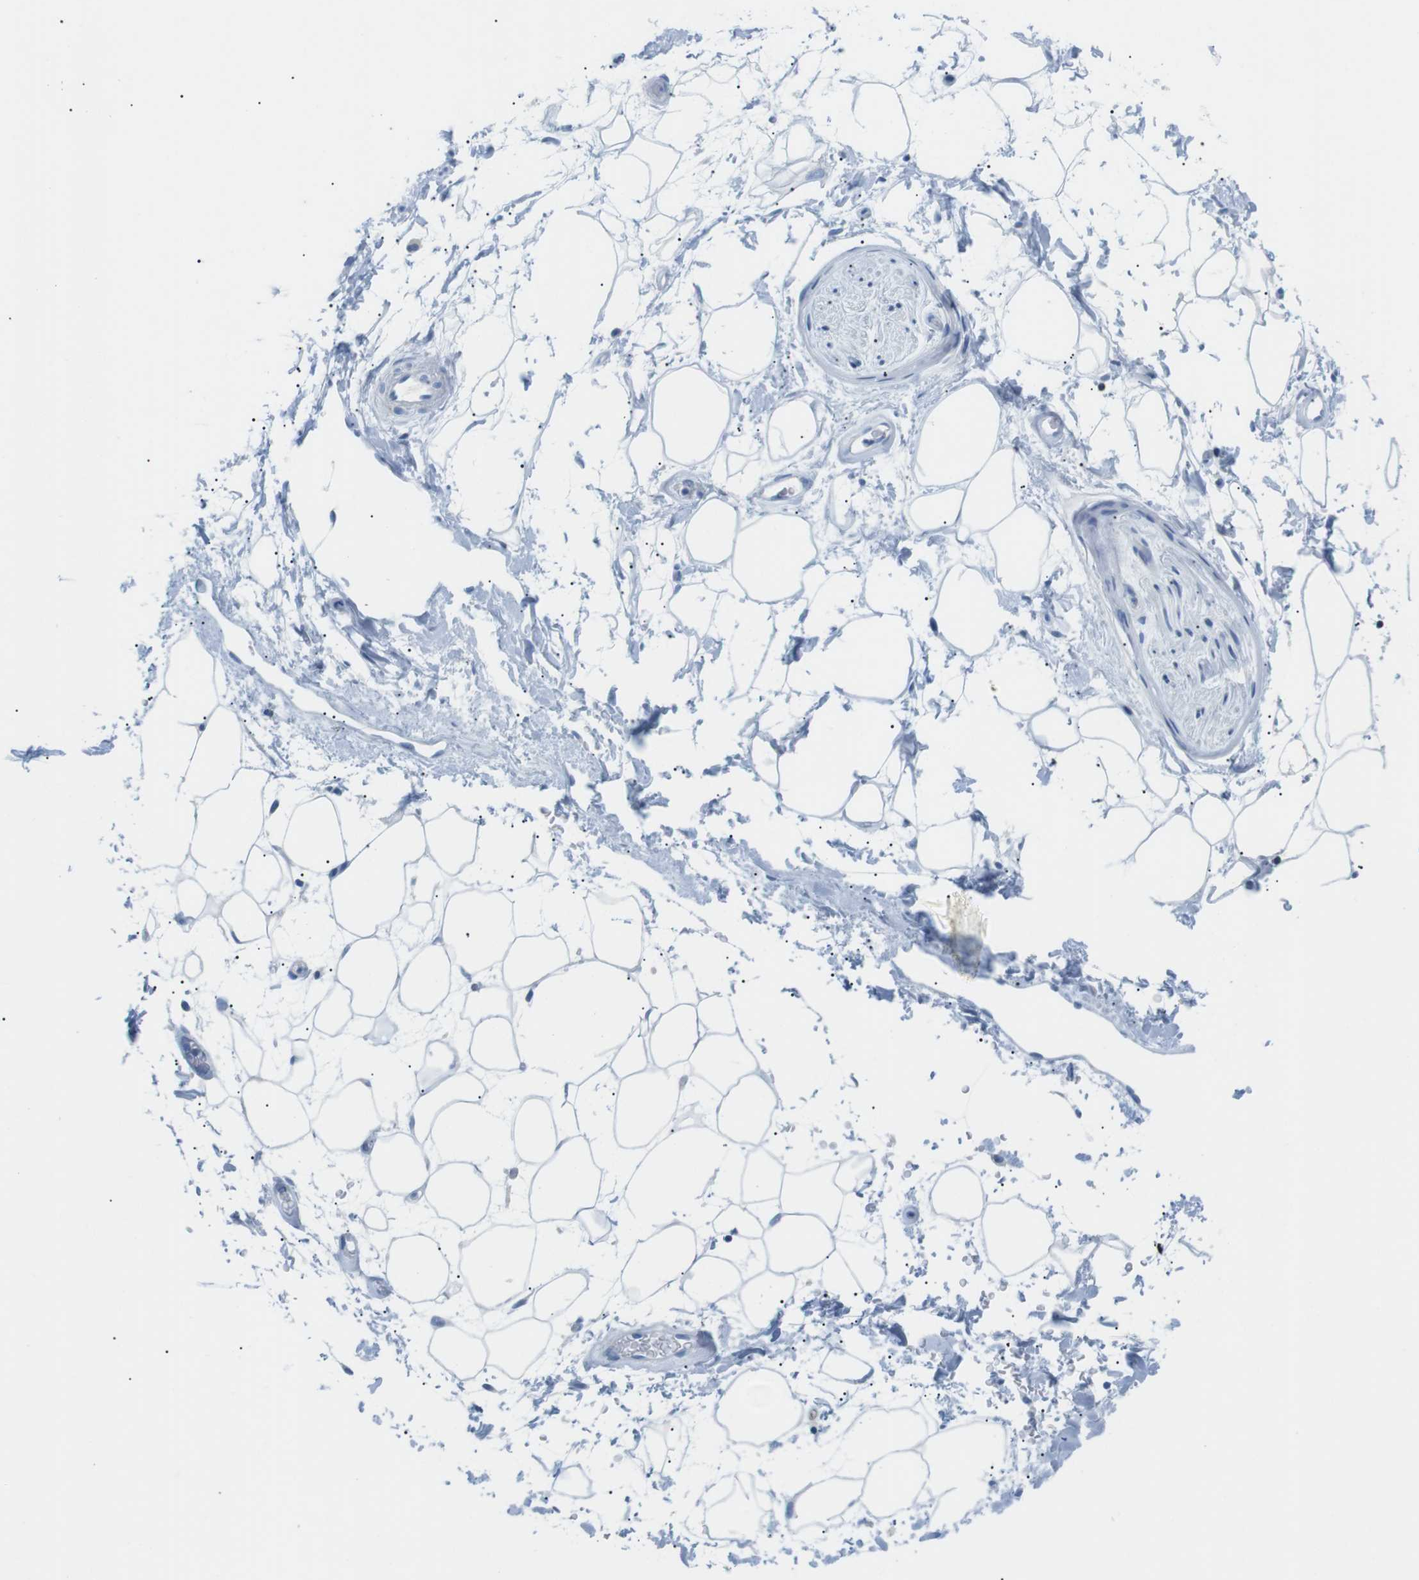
{"staining": {"intensity": "negative", "quantity": "none", "location": "none"}, "tissue": "adipose tissue", "cell_type": "Adipocytes", "image_type": "normal", "snomed": [{"axis": "morphology", "description": "Normal tissue, NOS"}, {"axis": "topography", "description": "Soft tissue"}], "caption": "Immunohistochemical staining of unremarkable human adipose tissue reveals no significant staining in adipocytes.", "gene": "TNFRSF4", "patient": {"sex": "male", "age": 72}}